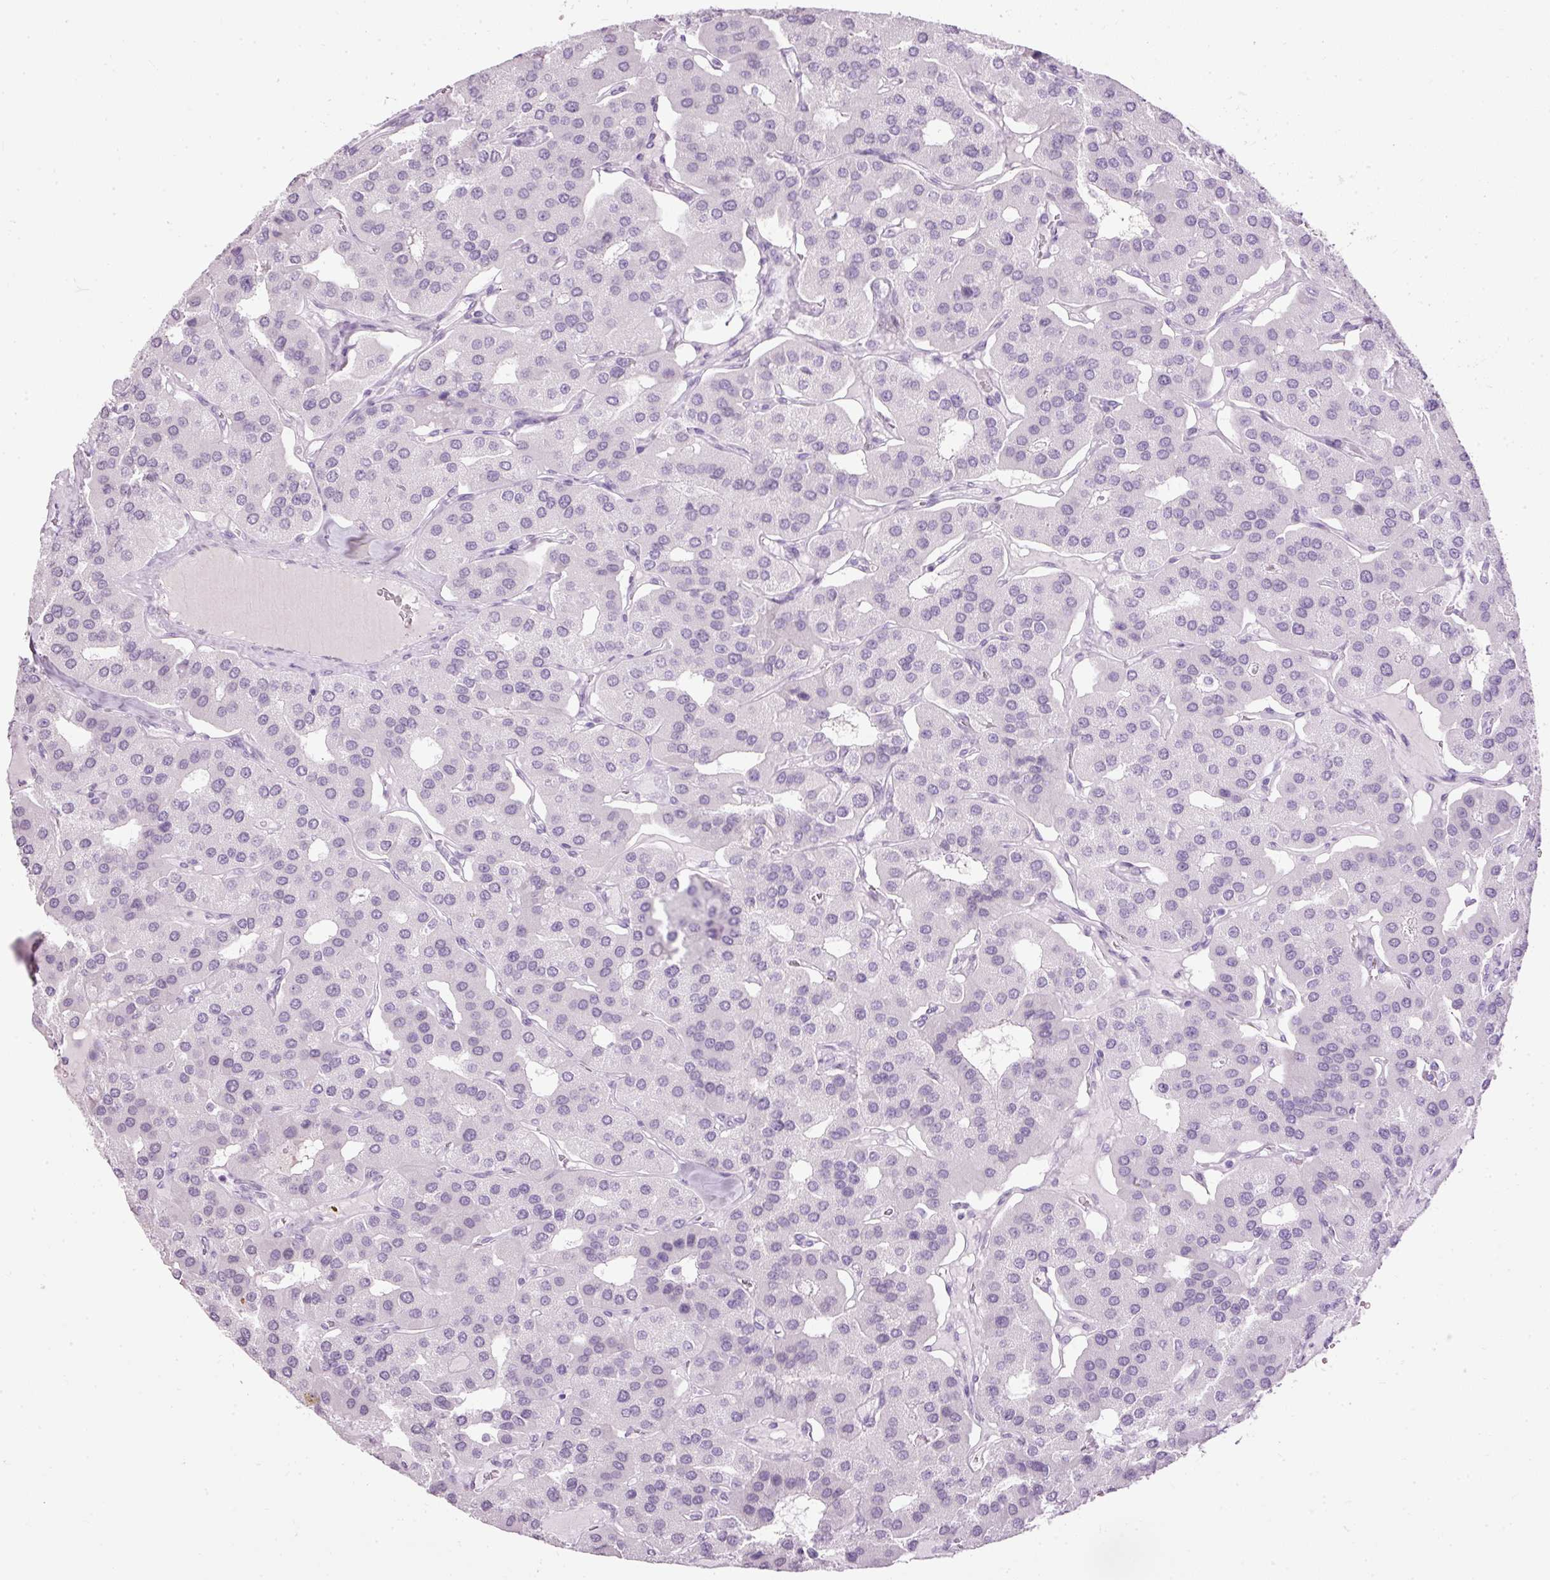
{"staining": {"intensity": "negative", "quantity": "none", "location": "none"}, "tissue": "parathyroid gland", "cell_type": "Glandular cells", "image_type": "normal", "snomed": [{"axis": "morphology", "description": "Normal tissue, NOS"}, {"axis": "morphology", "description": "Adenoma, NOS"}, {"axis": "topography", "description": "Parathyroid gland"}], "caption": "A micrograph of parathyroid gland stained for a protein exhibits no brown staining in glandular cells. (Stains: DAB immunohistochemistry (IHC) with hematoxylin counter stain, Microscopy: brightfield microscopy at high magnification).", "gene": "PDE6B", "patient": {"sex": "female", "age": 86}}